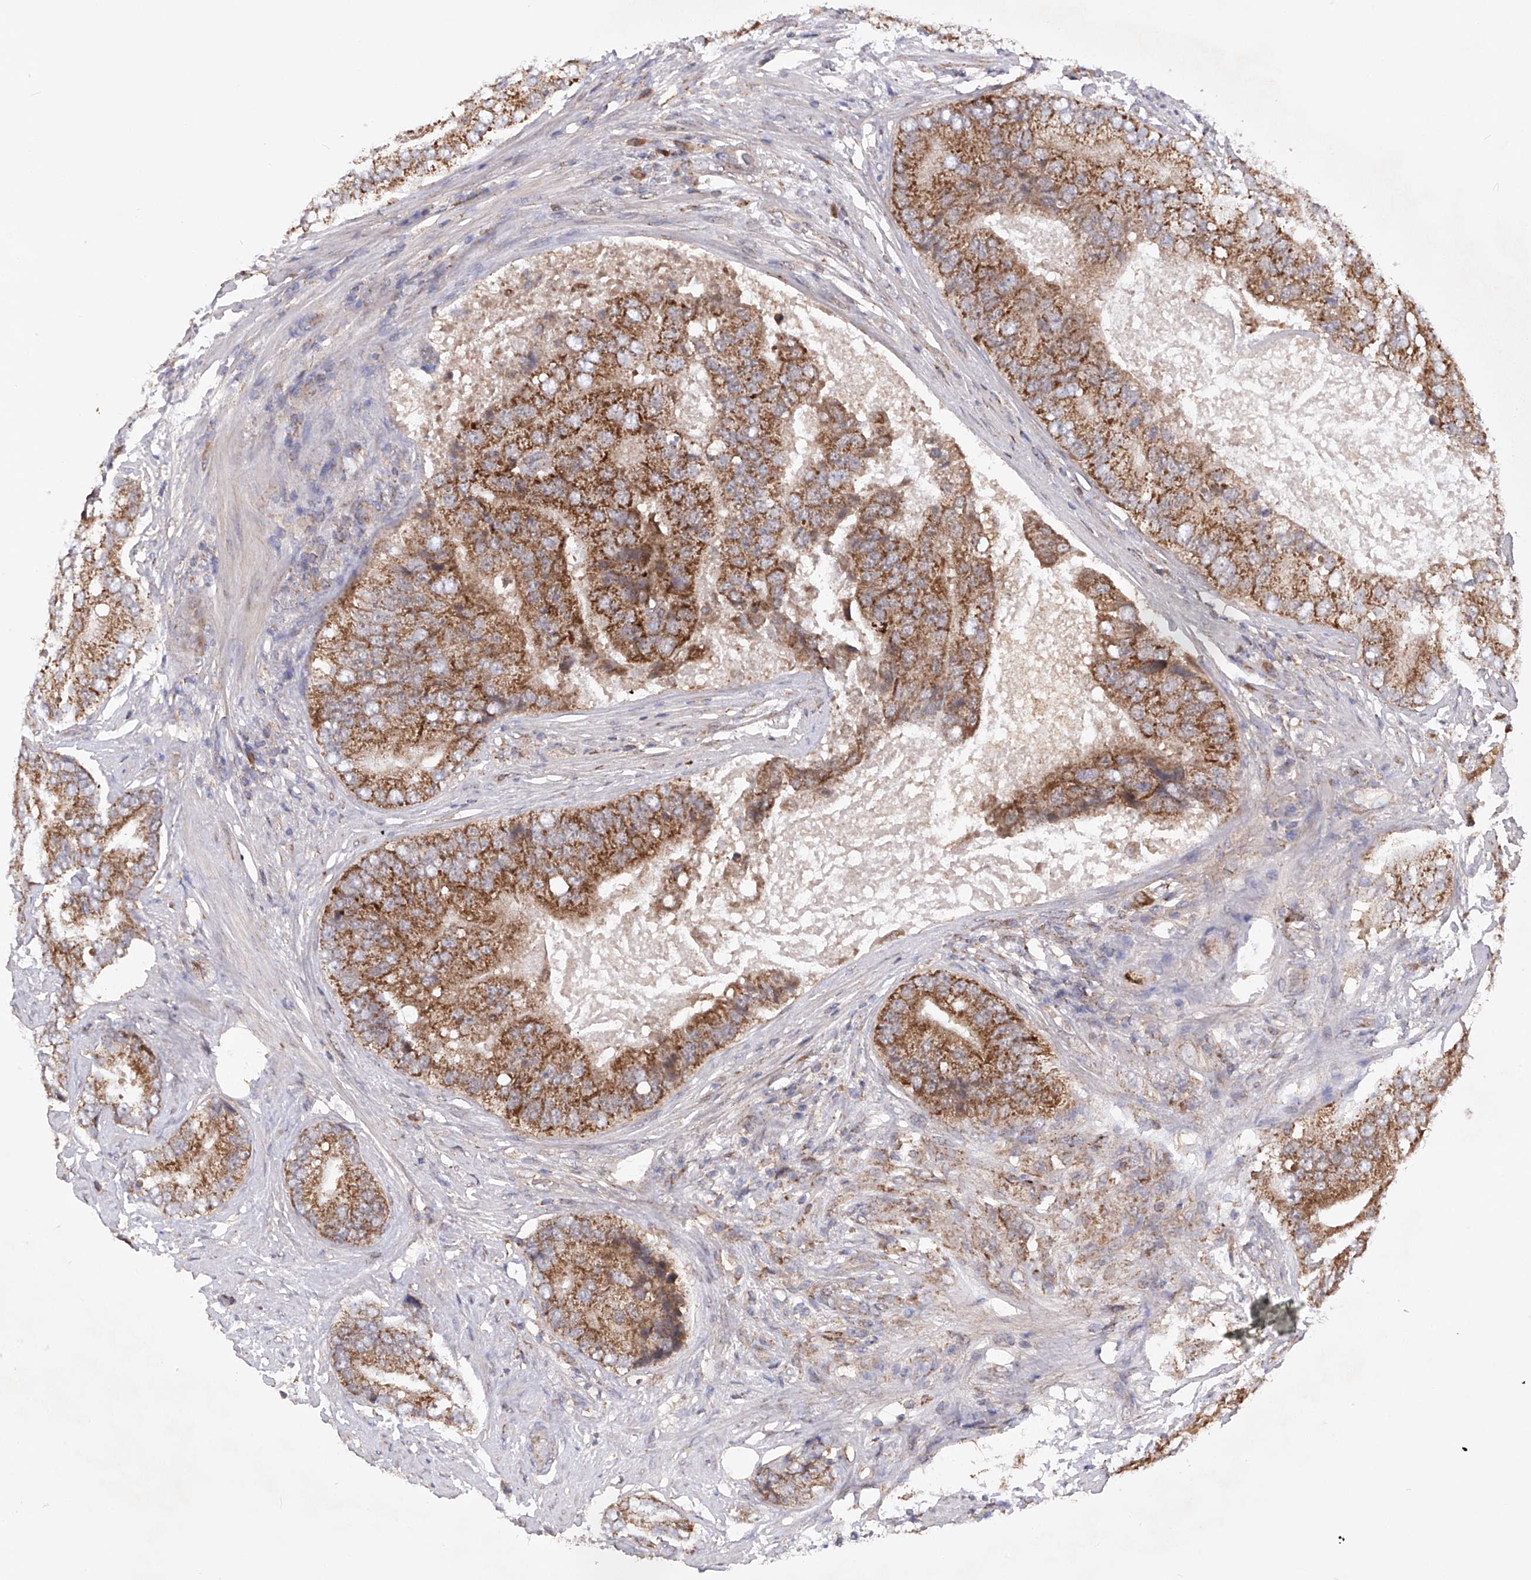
{"staining": {"intensity": "moderate", "quantity": ">75%", "location": "cytoplasmic/membranous"}, "tissue": "prostate cancer", "cell_type": "Tumor cells", "image_type": "cancer", "snomed": [{"axis": "morphology", "description": "Adenocarcinoma, High grade"}, {"axis": "topography", "description": "Prostate"}], "caption": "An immunohistochemistry image of tumor tissue is shown. Protein staining in brown labels moderate cytoplasmic/membranous positivity in prostate cancer (adenocarcinoma (high-grade)) within tumor cells.", "gene": "SDHAF4", "patient": {"sex": "male", "age": 70}}